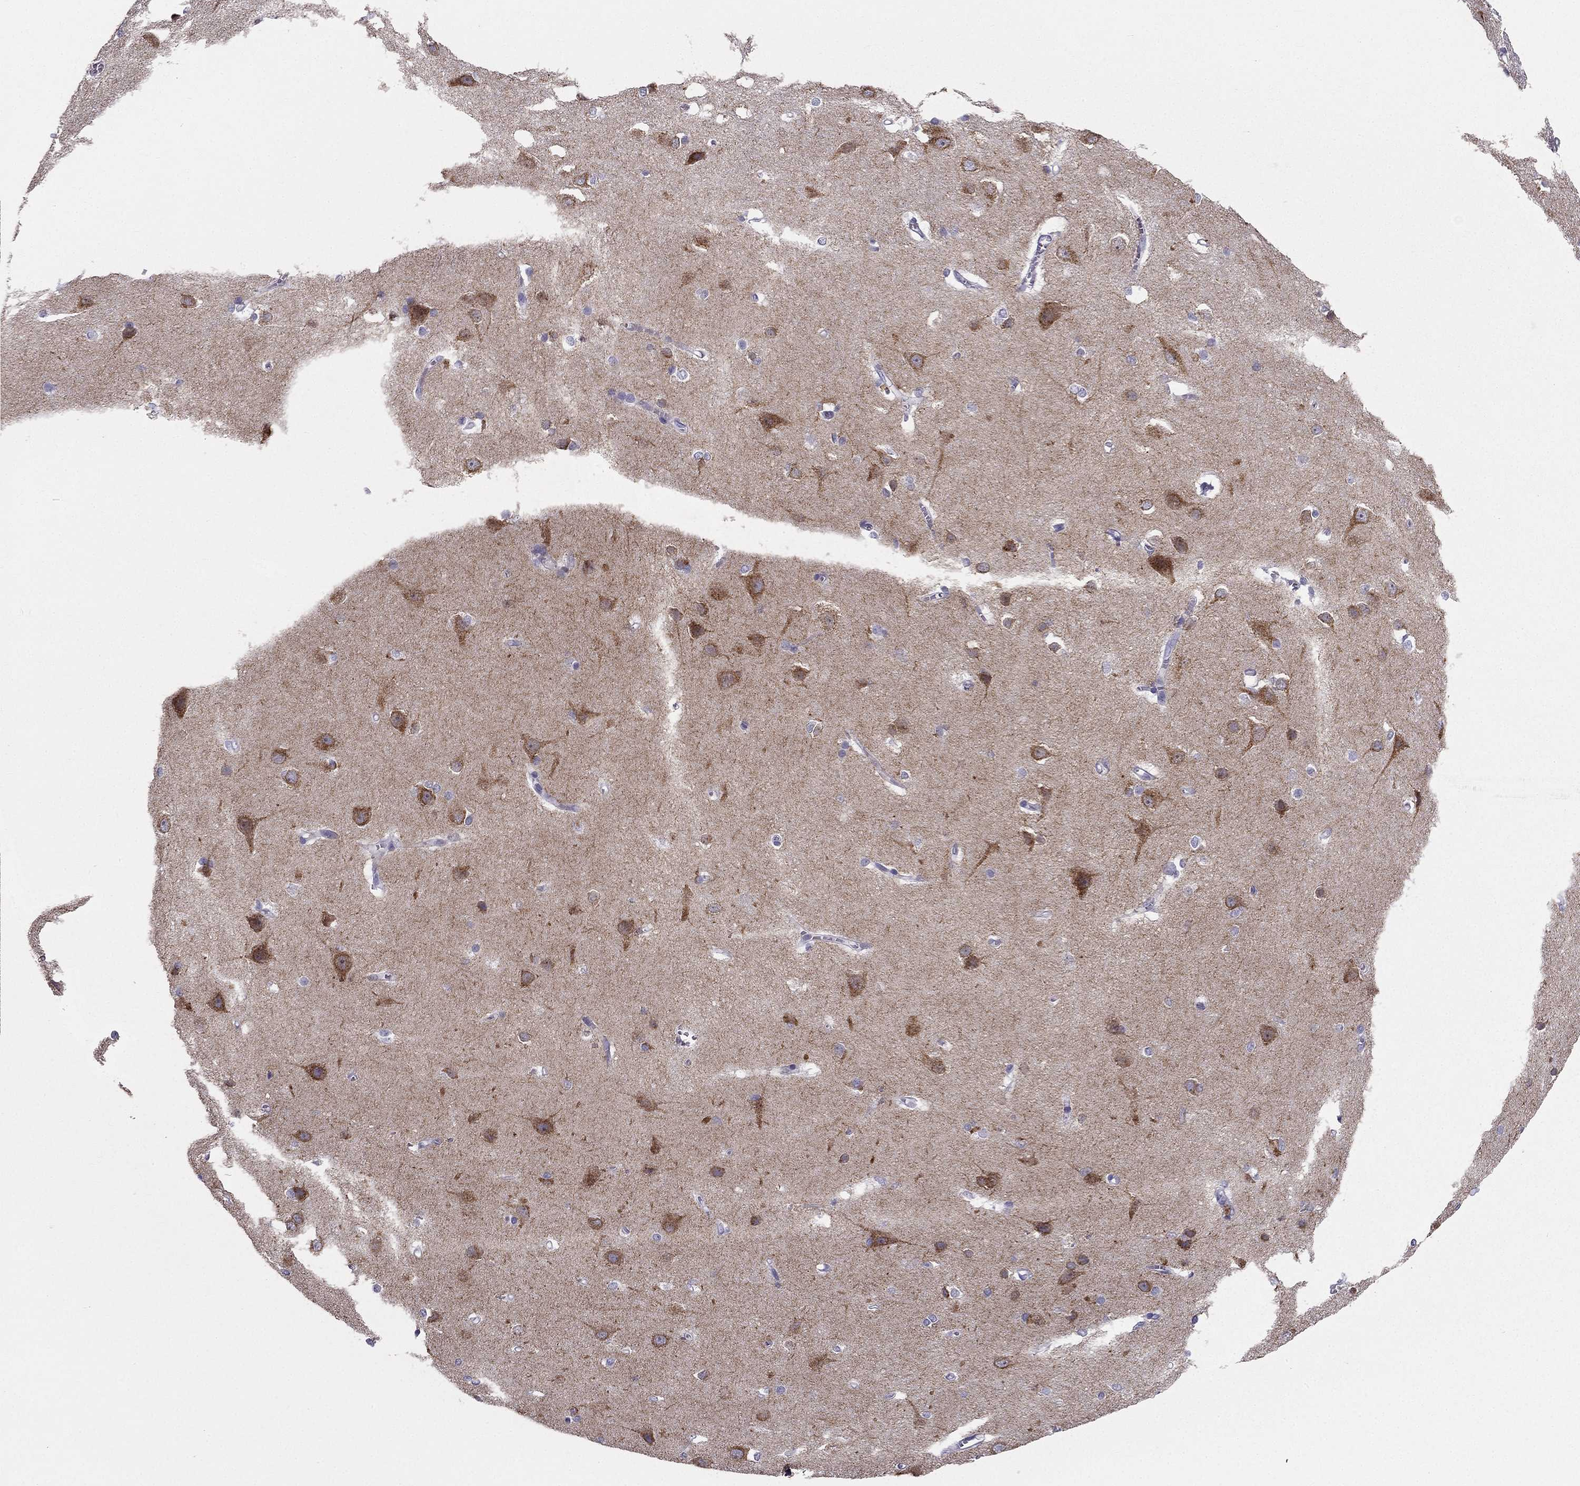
{"staining": {"intensity": "negative", "quantity": "none", "location": "none"}, "tissue": "cerebral cortex", "cell_type": "Endothelial cells", "image_type": "normal", "snomed": [{"axis": "morphology", "description": "Normal tissue, NOS"}, {"axis": "topography", "description": "Cerebral cortex"}], "caption": "Endothelial cells show no significant expression in normal cerebral cortex. (DAB immunohistochemistry (IHC), high magnification).", "gene": "LMTK3", "patient": {"sex": "male", "age": 37}}